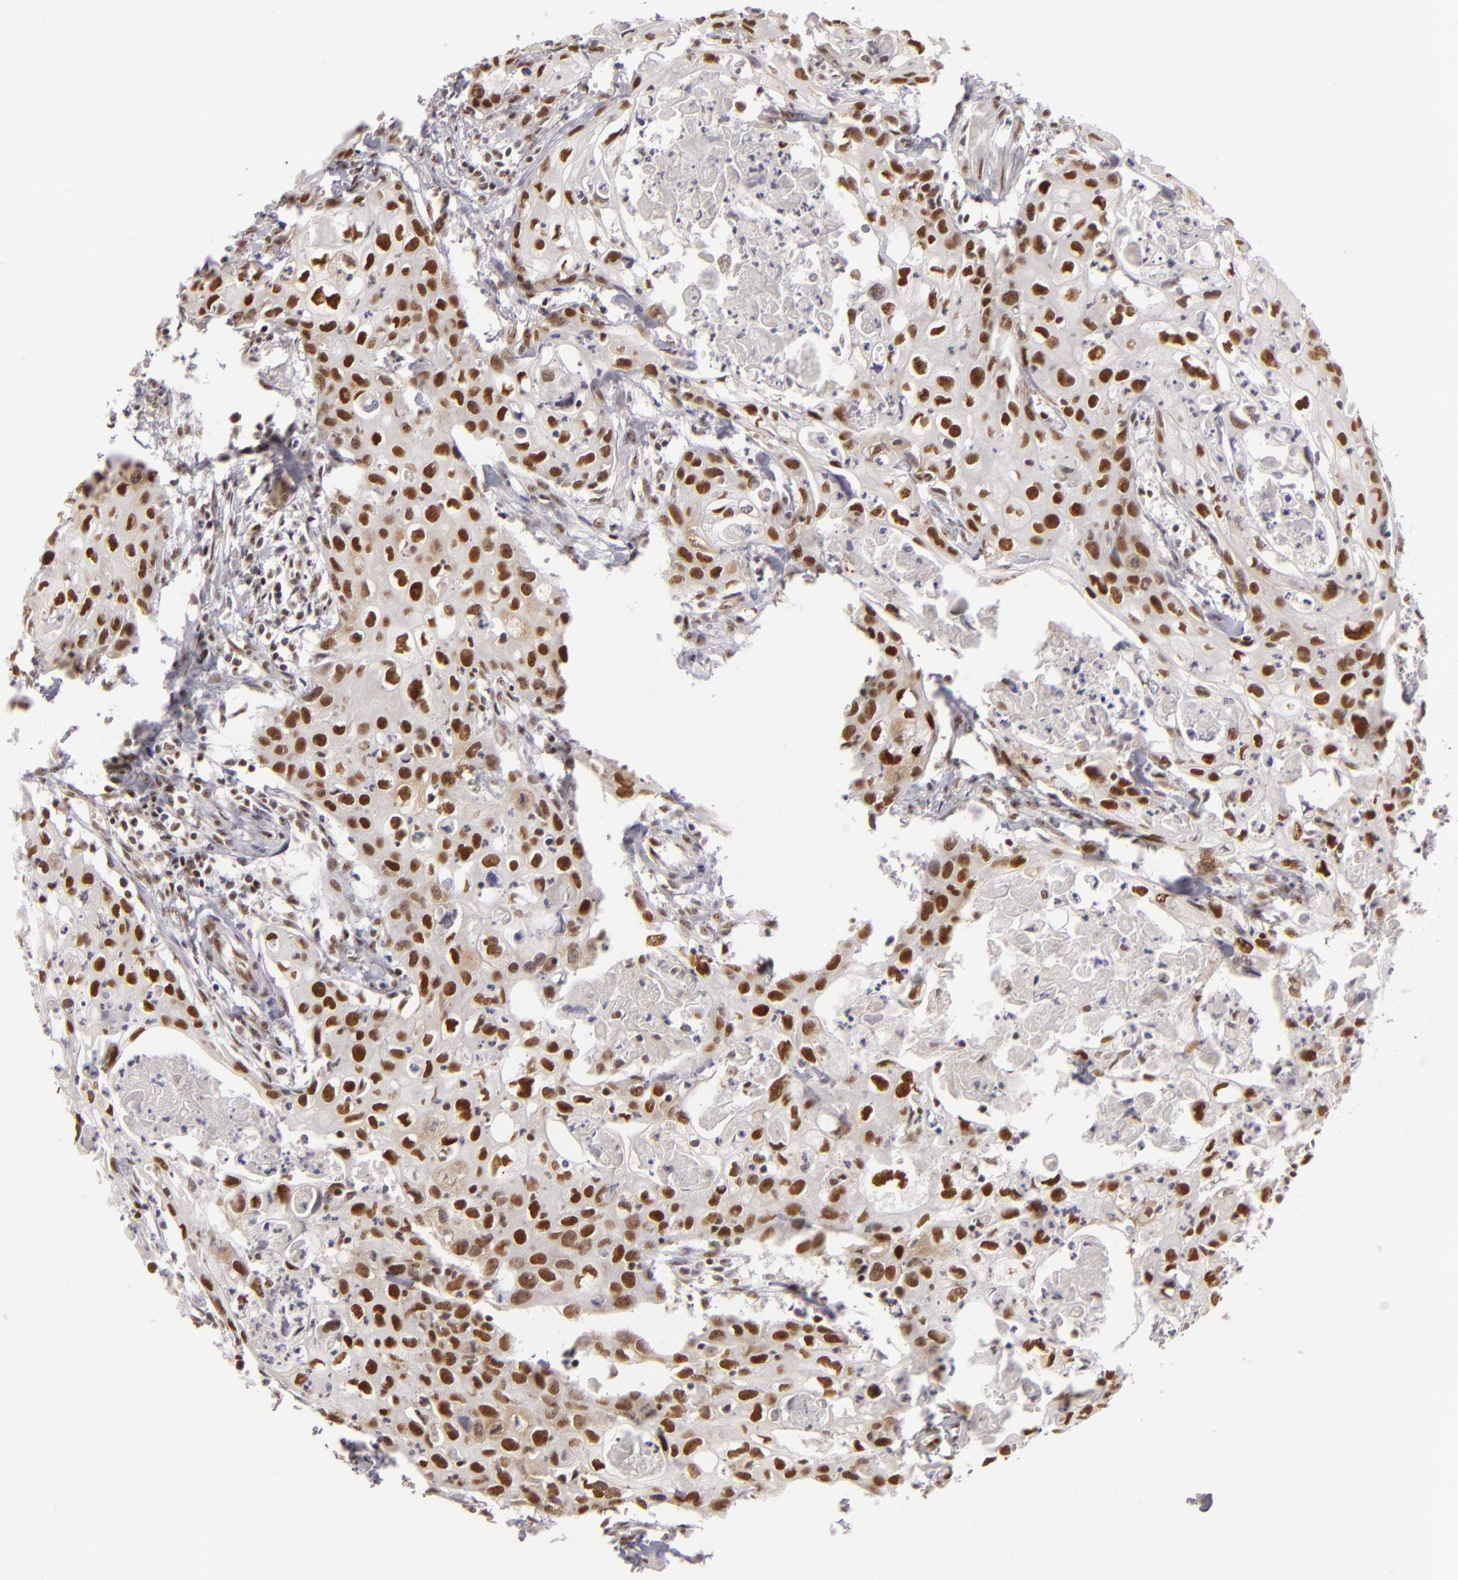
{"staining": {"intensity": "strong", "quantity": ">75%", "location": "nuclear"}, "tissue": "urothelial cancer", "cell_type": "Tumor cells", "image_type": "cancer", "snomed": [{"axis": "morphology", "description": "Urothelial carcinoma, High grade"}, {"axis": "topography", "description": "Urinary bladder"}], "caption": "Human high-grade urothelial carcinoma stained with a protein marker demonstrates strong staining in tumor cells.", "gene": "DAXX", "patient": {"sex": "male", "age": 54}}